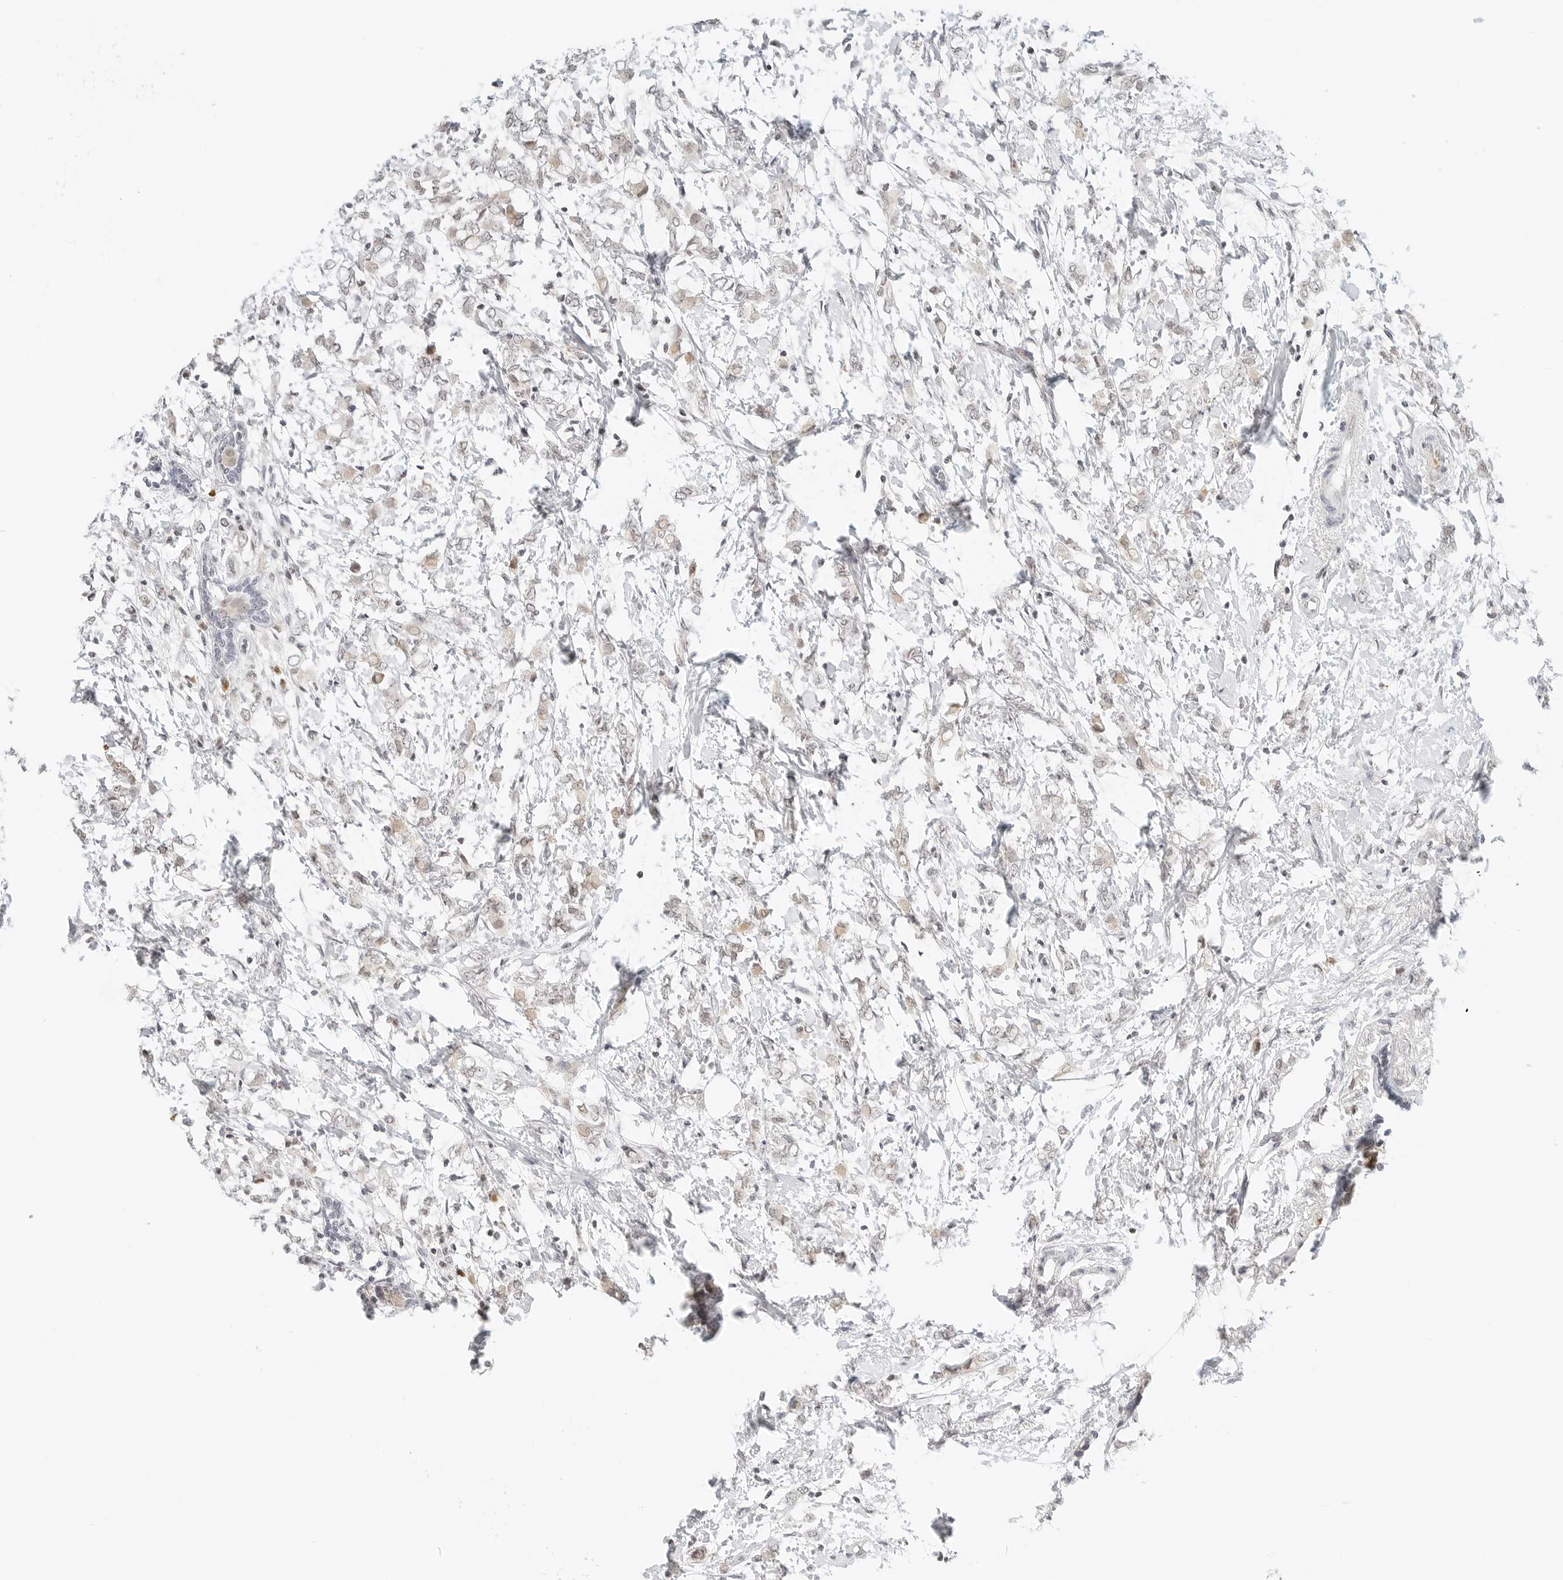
{"staining": {"intensity": "negative", "quantity": "none", "location": "none"}, "tissue": "breast cancer", "cell_type": "Tumor cells", "image_type": "cancer", "snomed": [{"axis": "morphology", "description": "Normal tissue, NOS"}, {"axis": "morphology", "description": "Lobular carcinoma"}, {"axis": "topography", "description": "Breast"}], "caption": "Tumor cells show no significant protein staining in breast cancer (lobular carcinoma). The staining is performed using DAB (3,3'-diaminobenzidine) brown chromogen with nuclei counter-stained in using hematoxylin.", "gene": "NEO1", "patient": {"sex": "female", "age": 47}}